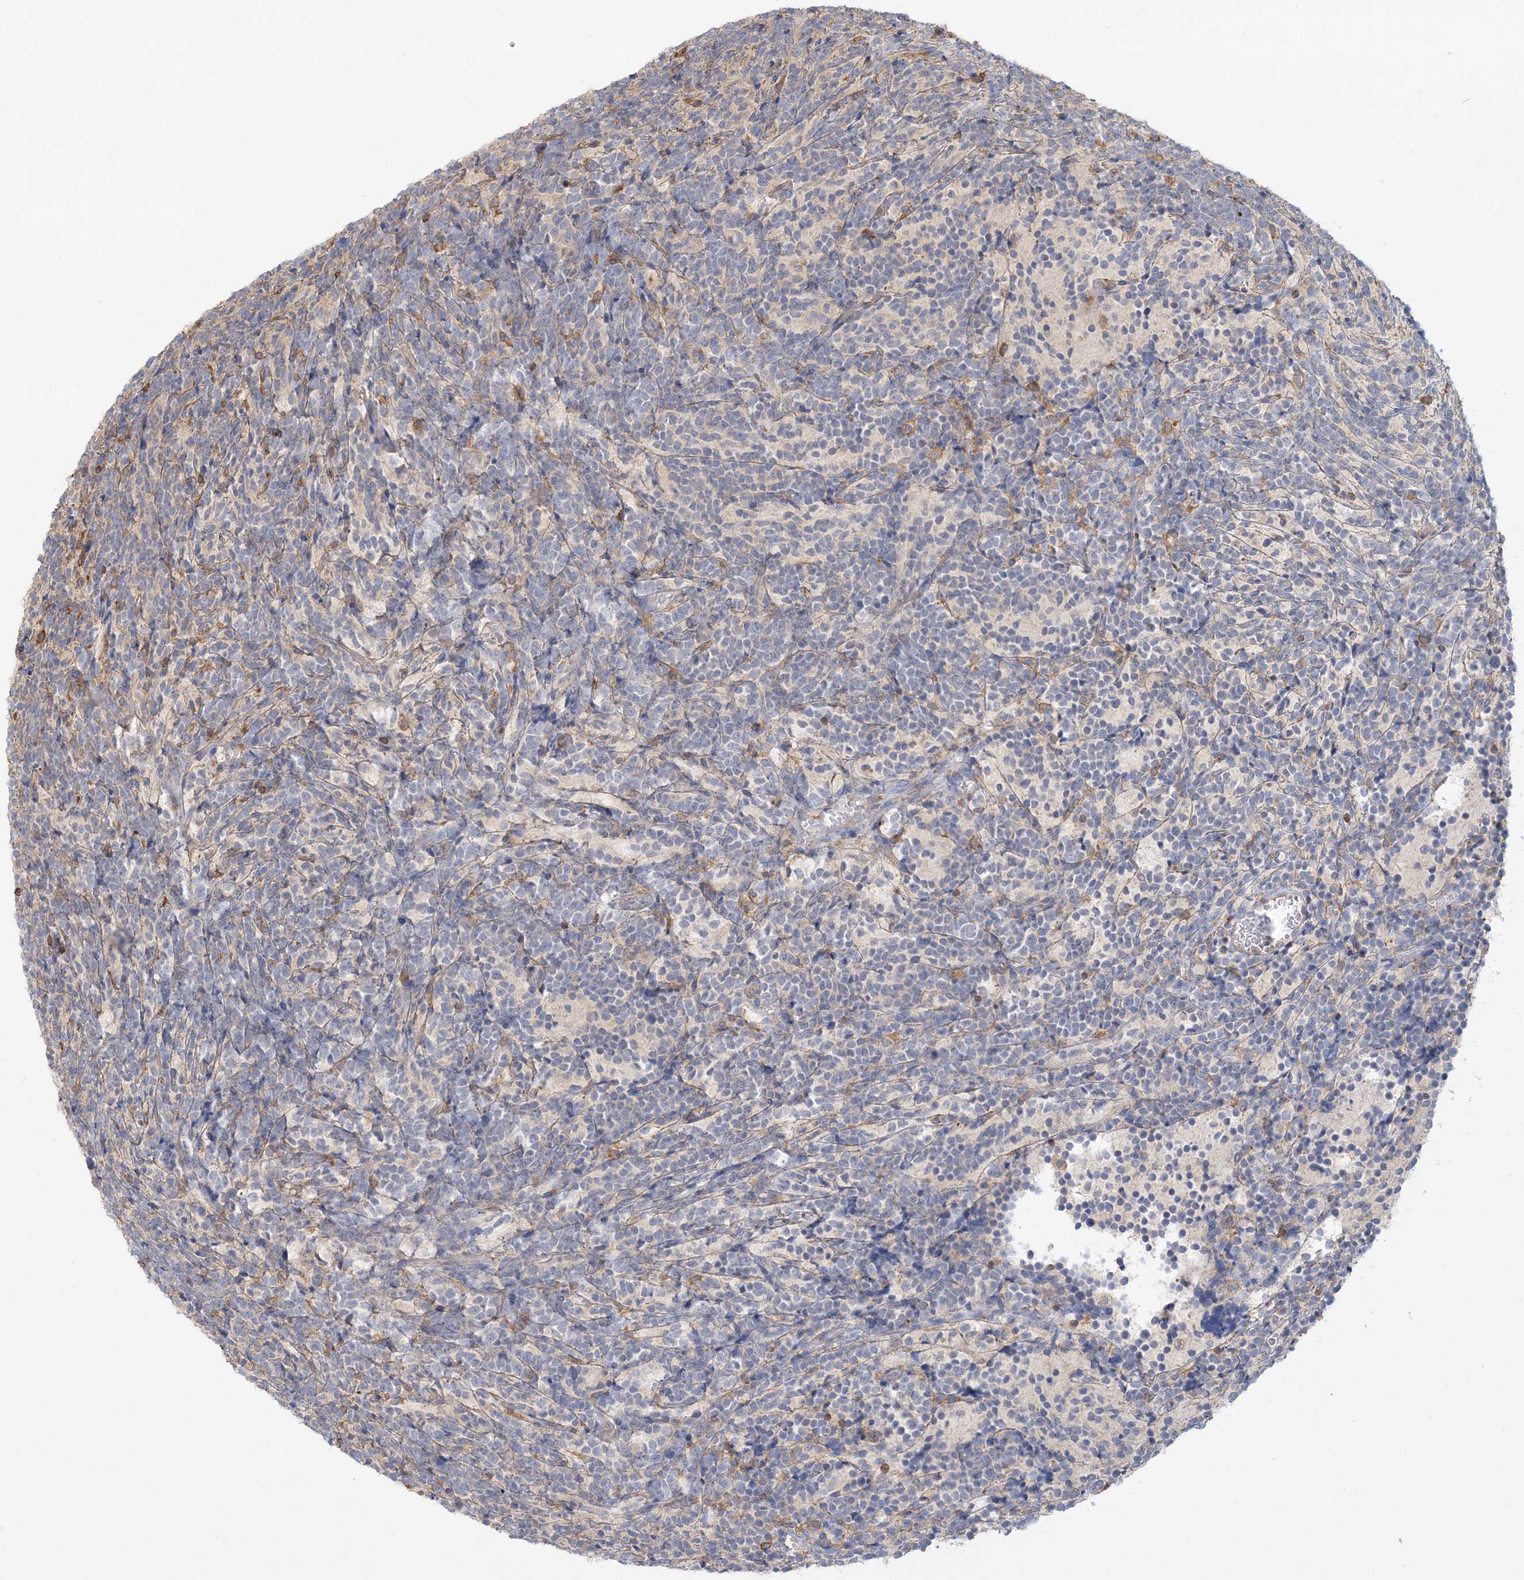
{"staining": {"intensity": "negative", "quantity": "none", "location": "none"}, "tissue": "glioma", "cell_type": "Tumor cells", "image_type": "cancer", "snomed": [{"axis": "morphology", "description": "Glioma, malignant, Low grade"}, {"axis": "topography", "description": "Brain"}], "caption": "This is an immunohistochemistry (IHC) histopathology image of glioma. There is no expression in tumor cells.", "gene": "ANKS1A", "patient": {"sex": "female", "age": 1}}